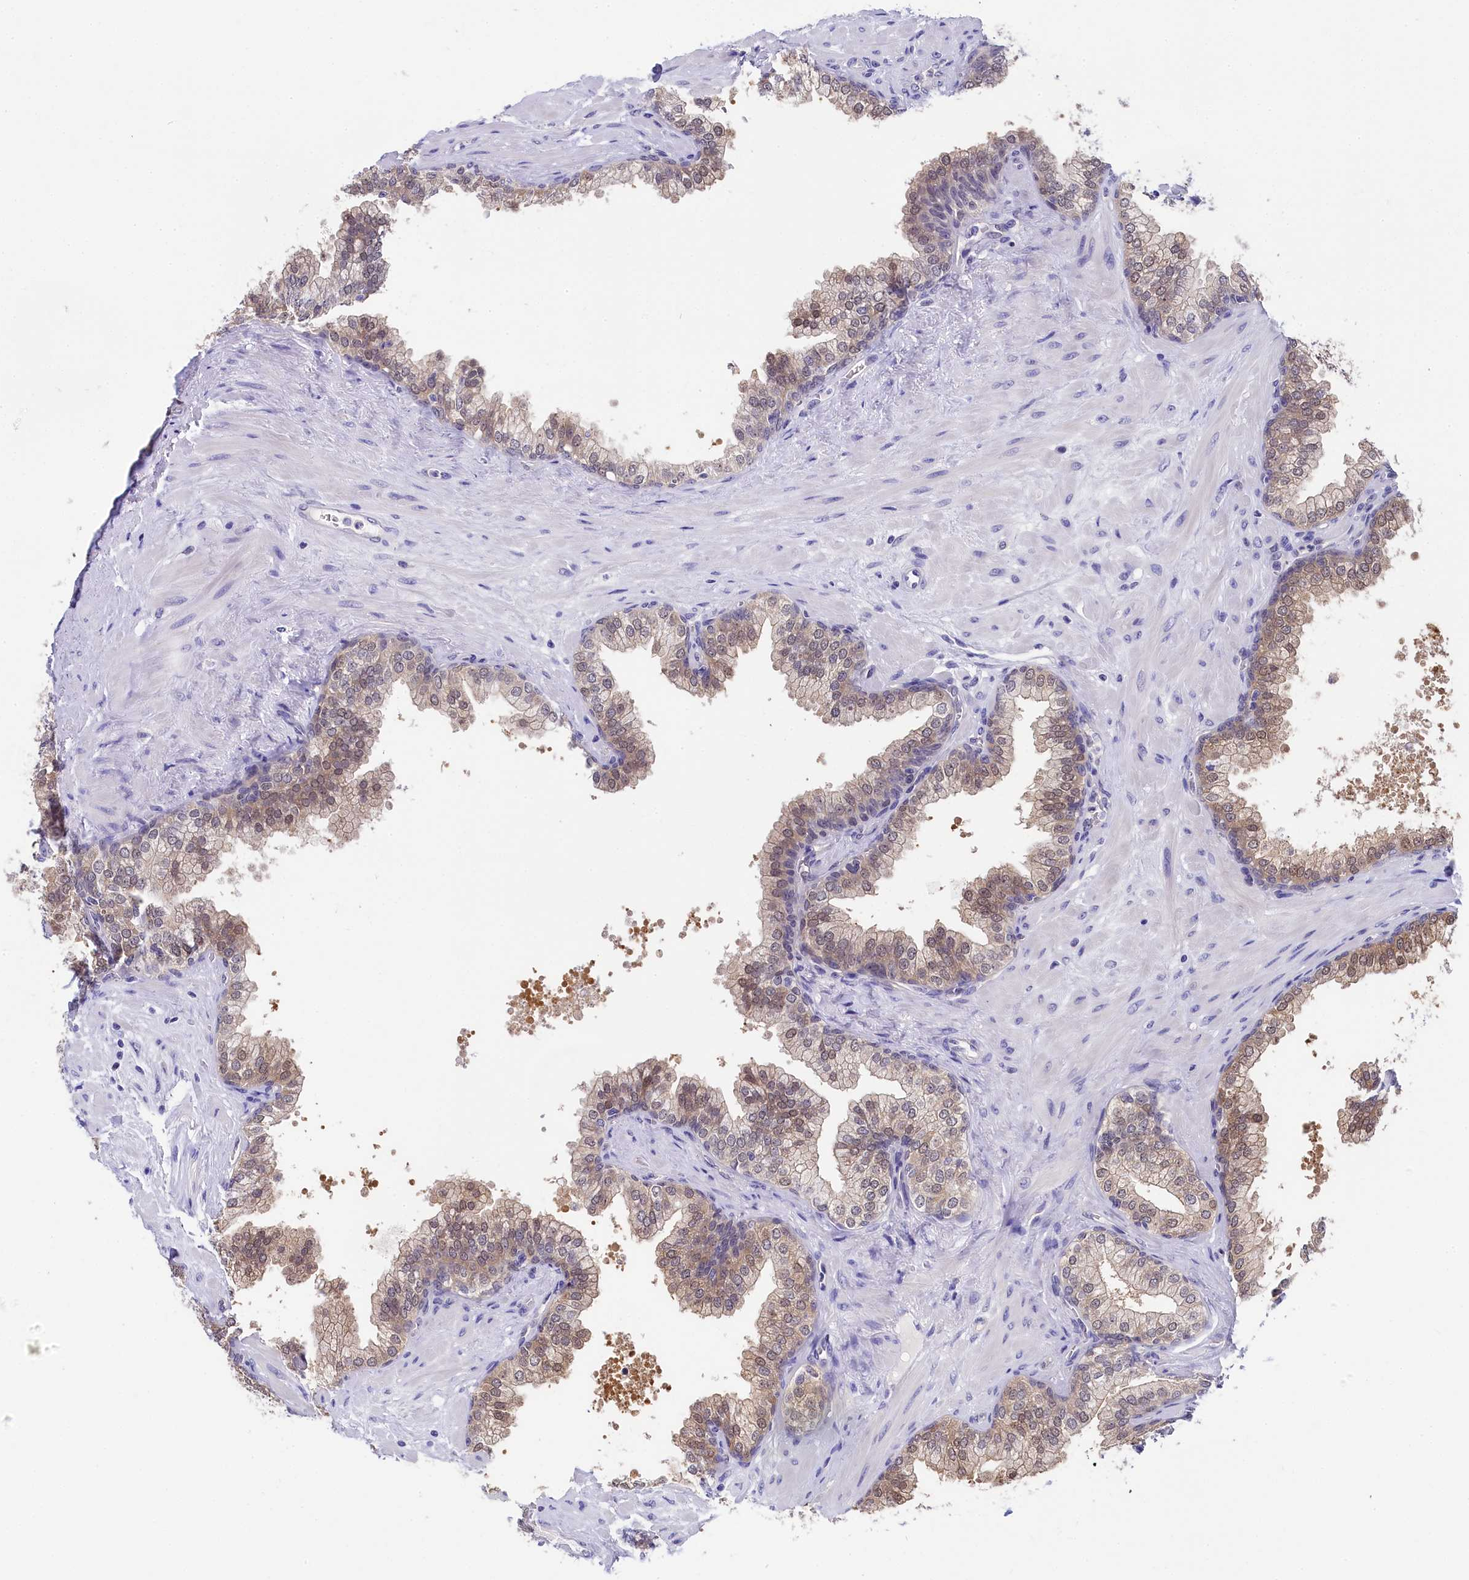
{"staining": {"intensity": "weak", "quantity": ">75%", "location": "cytoplasmic/membranous,nuclear"}, "tissue": "prostate", "cell_type": "Glandular cells", "image_type": "normal", "snomed": [{"axis": "morphology", "description": "Normal tissue, NOS"}, {"axis": "topography", "description": "Prostate"}], "caption": "The micrograph demonstrates staining of unremarkable prostate, revealing weak cytoplasmic/membranous,nuclear protein staining (brown color) within glandular cells.", "gene": "C11orf54", "patient": {"sex": "male", "age": 60}}